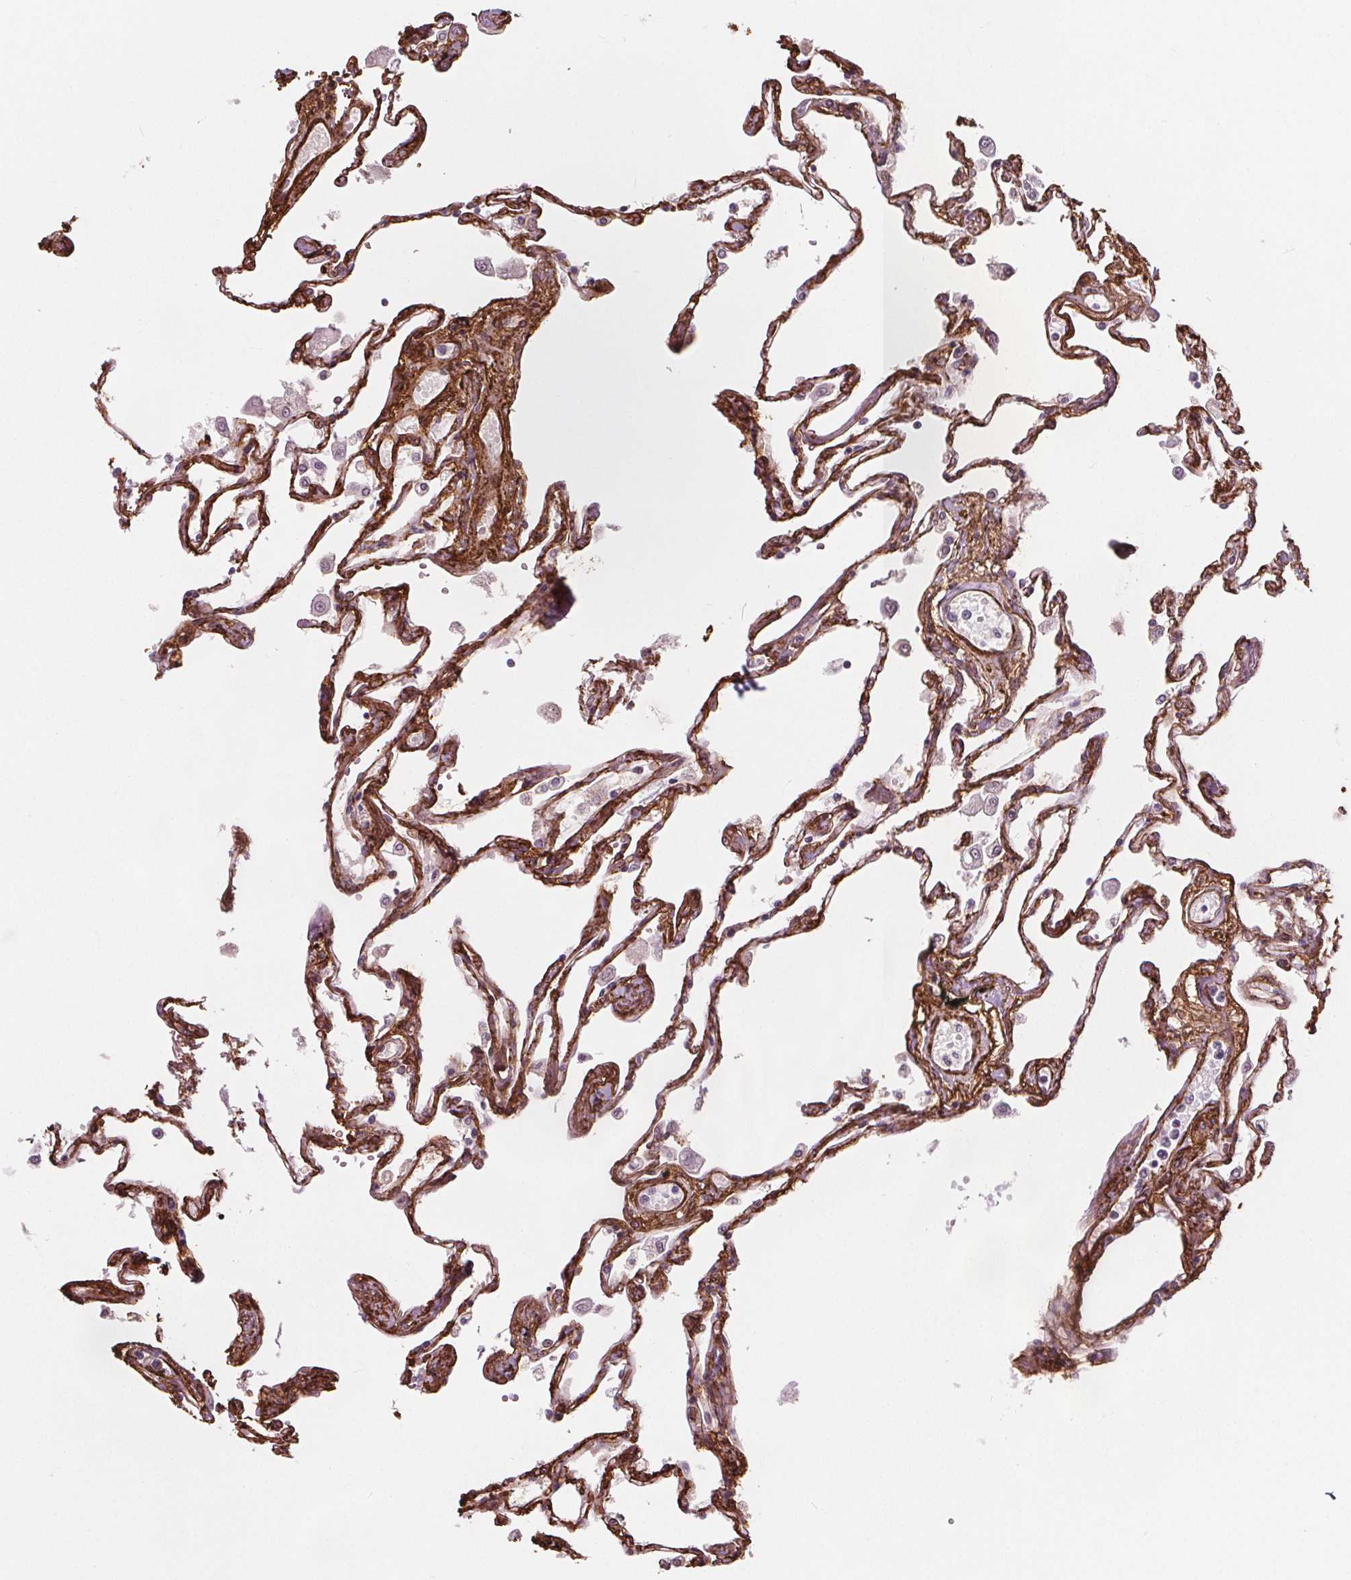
{"staining": {"intensity": "strong", "quantity": ">75%", "location": "cytoplasmic/membranous"}, "tissue": "lung", "cell_type": "Alveolar cells", "image_type": "normal", "snomed": [{"axis": "morphology", "description": "Normal tissue, NOS"}, {"axis": "morphology", "description": "Adenocarcinoma, NOS"}, {"axis": "topography", "description": "Cartilage tissue"}, {"axis": "topography", "description": "Lung"}], "caption": "Strong cytoplasmic/membranous staining for a protein is seen in approximately >75% of alveolar cells of unremarkable lung using immunohistochemistry (IHC).", "gene": "HAS1", "patient": {"sex": "female", "age": 67}}